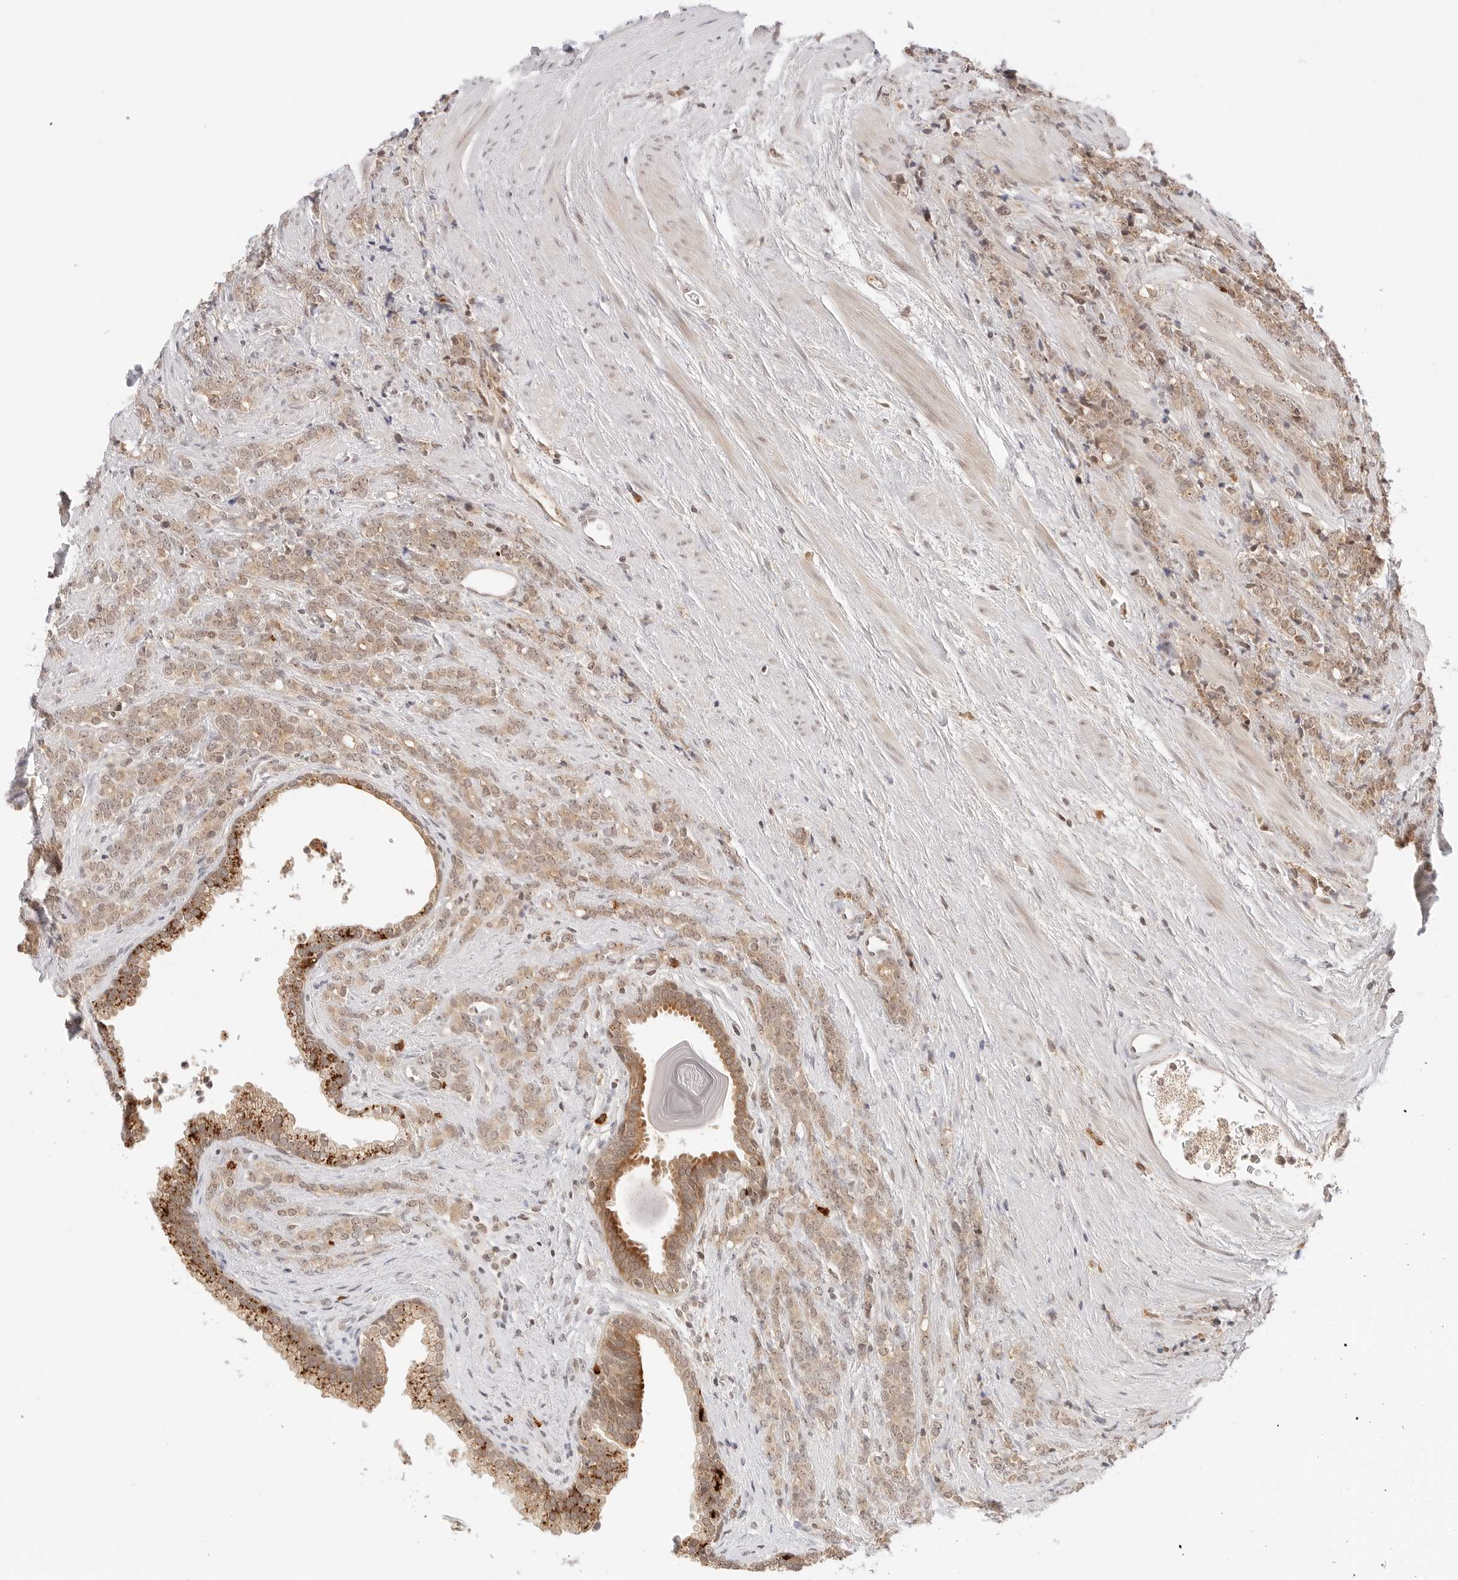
{"staining": {"intensity": "moderate", "quantity": ">75%", "location": "cytoplasmic/membranous"}, "tissue": "prostate cancer", "cell_type": "Tumor cells", "image_type": "cancer", "snomed": [{"axis": "morphology", "description": "Adenocarcinoma, High grade"}, {"axis": "topography", "description": "Prostate"}], "caption": "This is an image of immunohistochemistry (IHC) staining of prostate cancer, which shows moderate positivity in the cytoplasmic/membranous of tumor cells.", "gene": "SEPTIN4", "patient": {"sex": "male", "age": 62}}